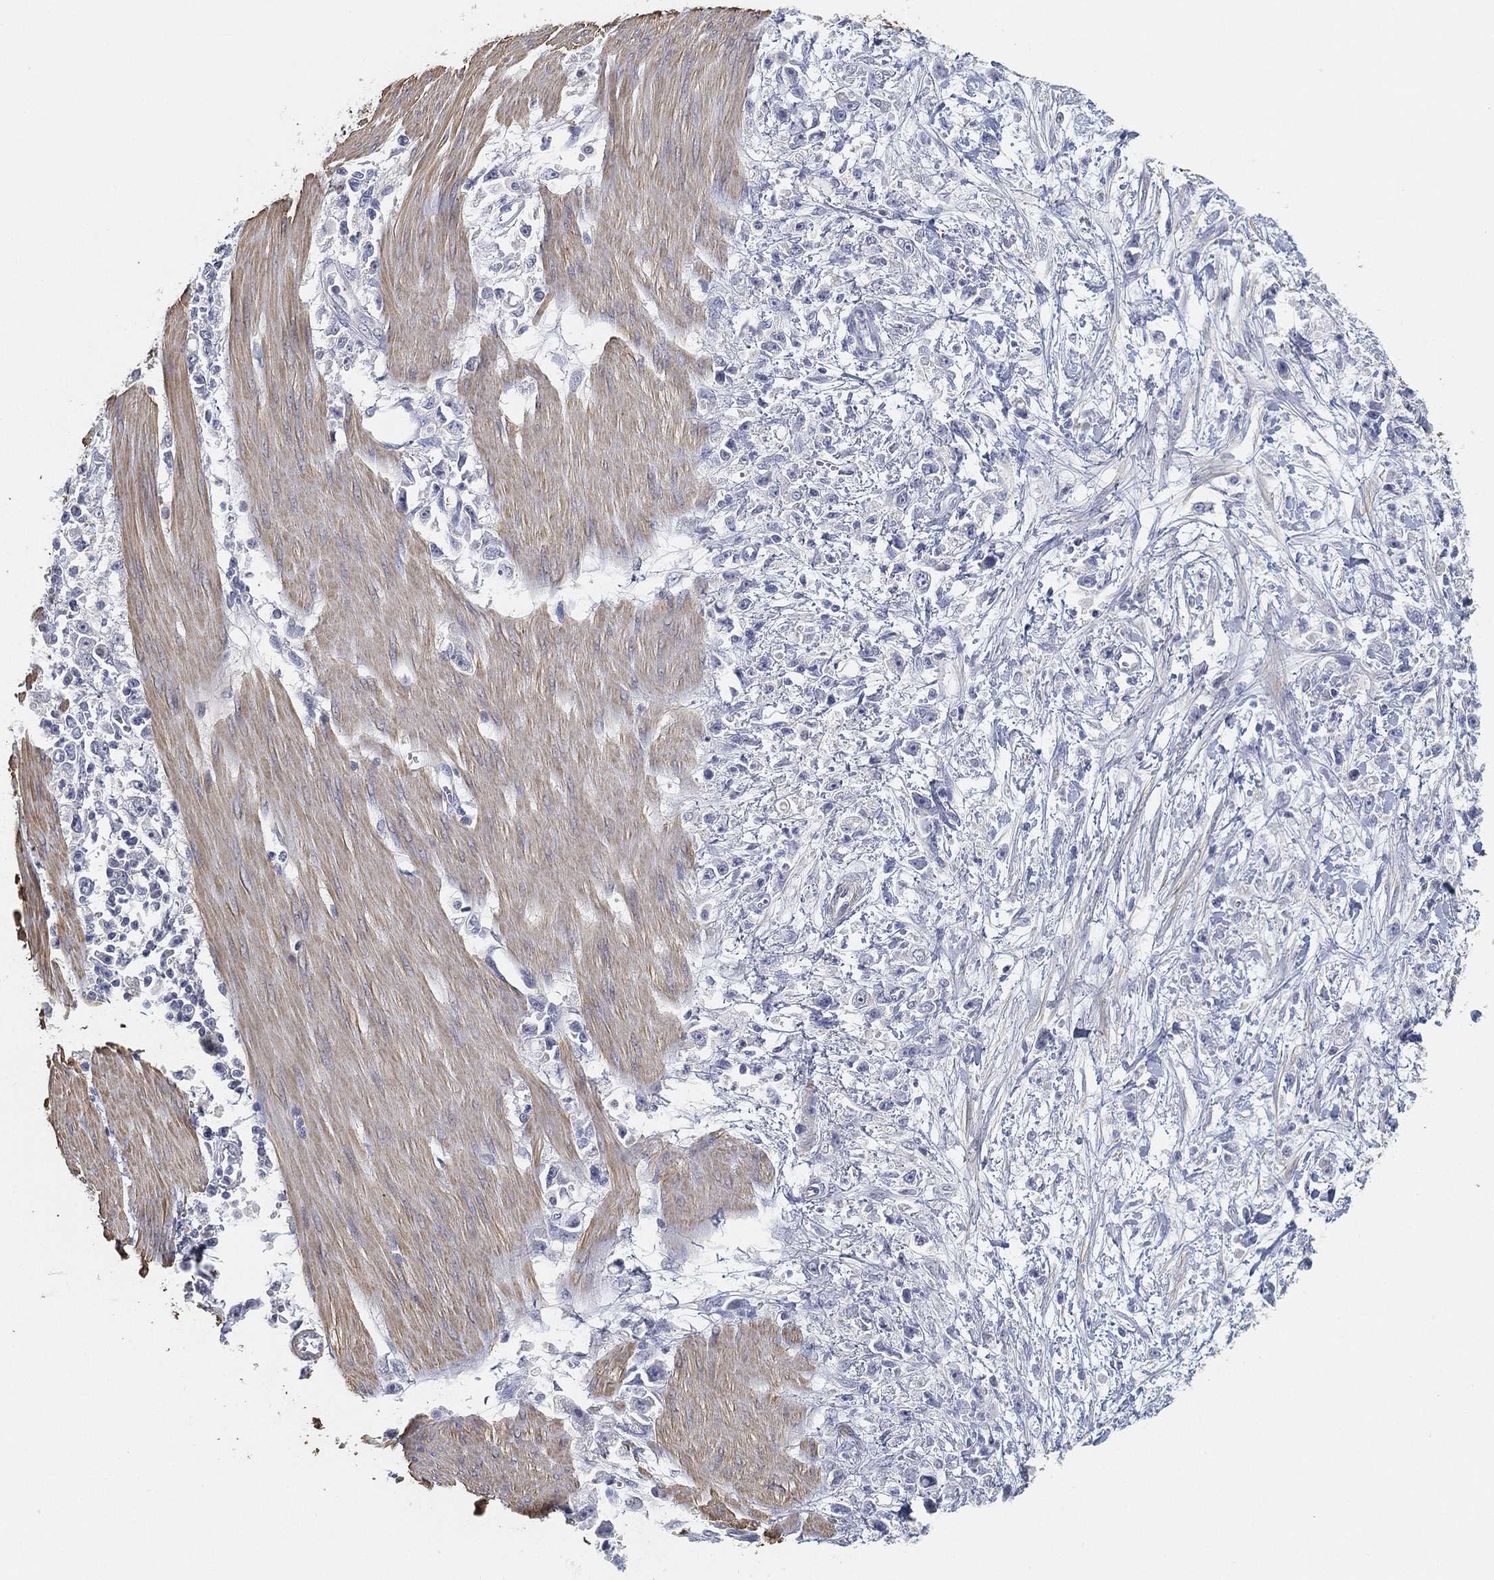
{"staining": {"intensity": "negative", "quantity": "none", "location": "none"}, "tissue": "stomach cancer", "cell_type": "Tumor cells", "image_type": "cancer", "snomed": [{"axis": "morphology", "description": "Adenocarcinoma, NOS"}, {"axis": "topography", "description": "Stomach"}], "caption": "Immunohistochemistry image of neoplastic tissue: stomach cancer (adenocarcinoma) stained with DAB exhibits no significant protein expression in tumor cells.", "gene": "GPR61", "patient": {"sex": "female", "age": 59}}